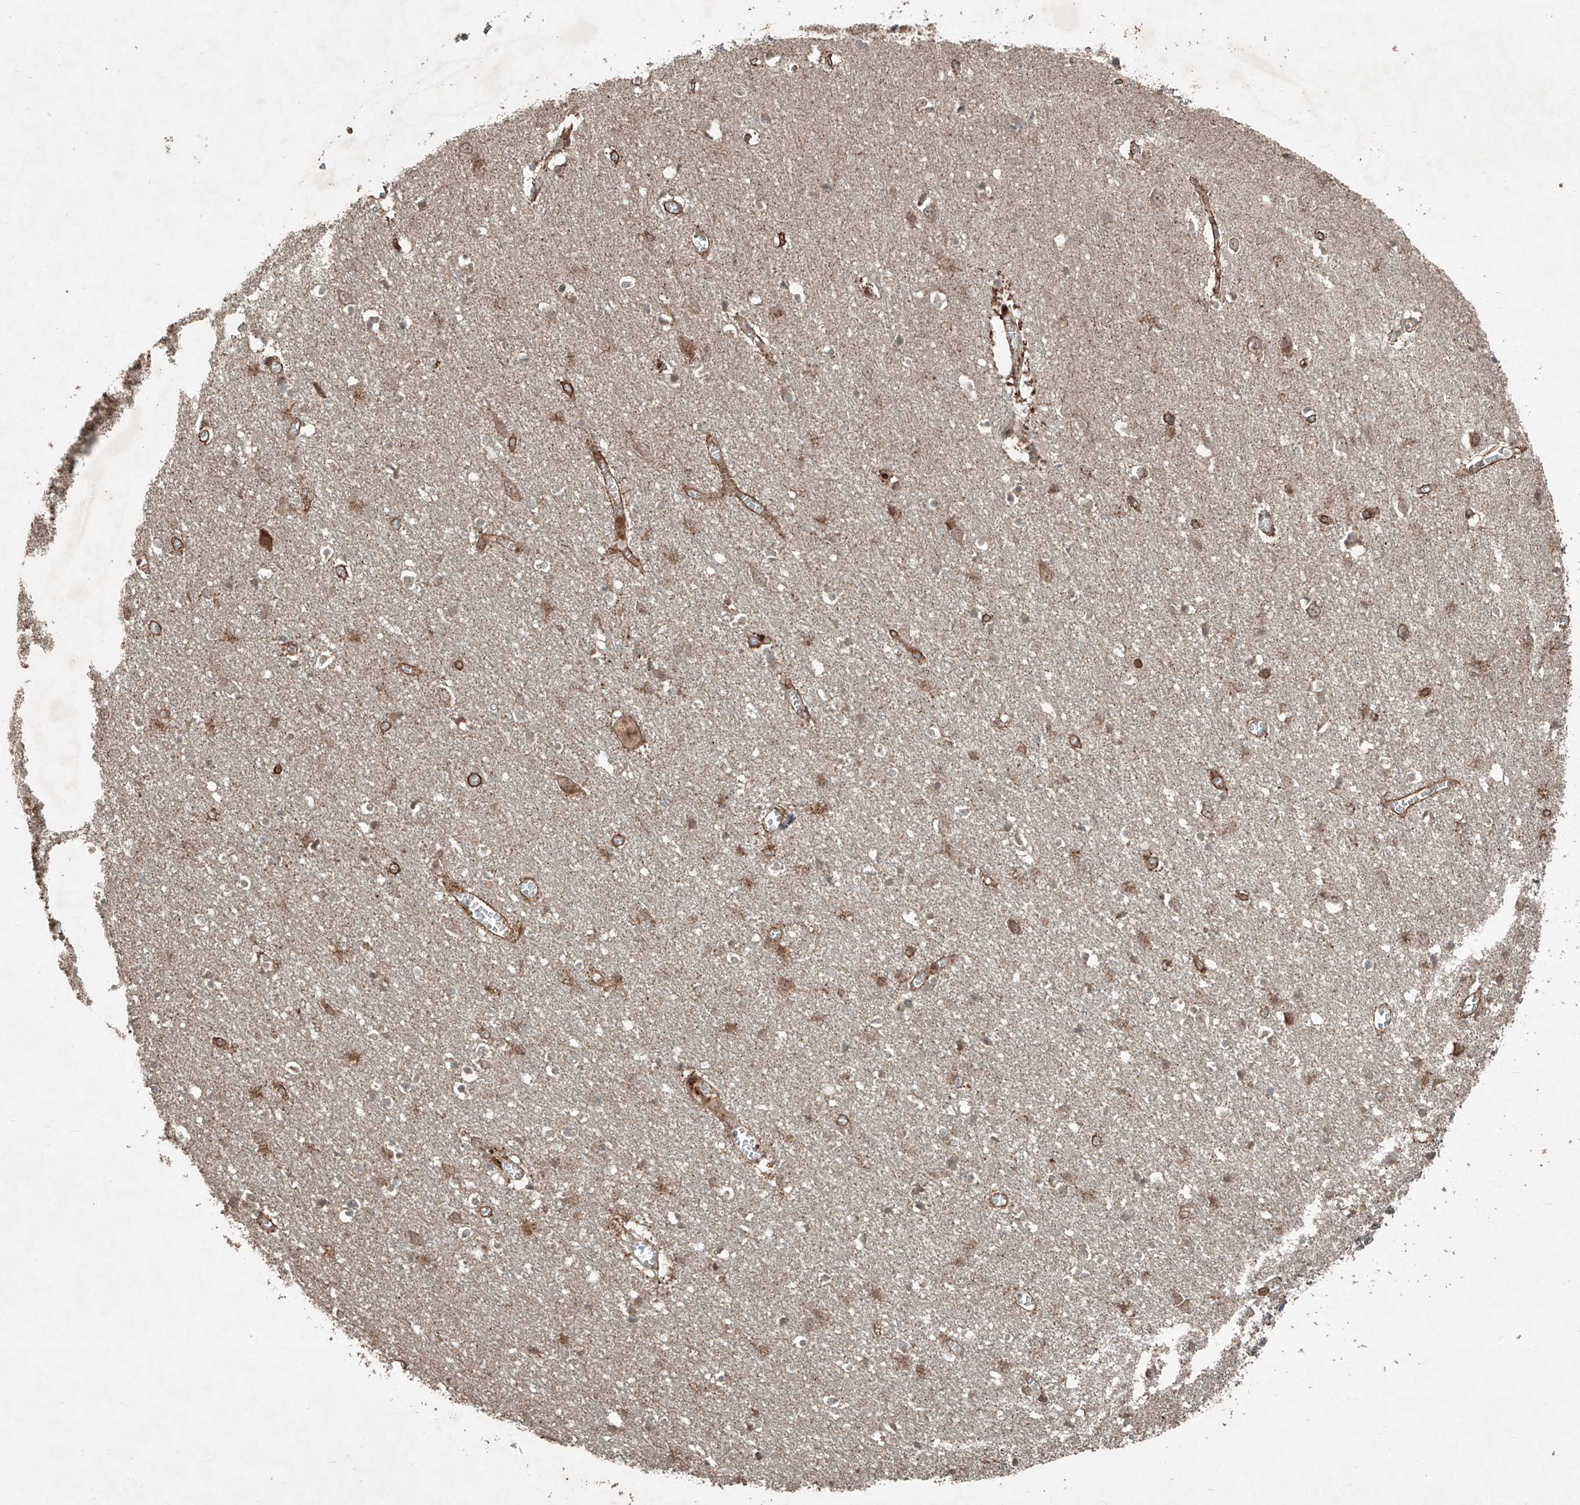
{"staining": {"intensity": "strong", "quantity": "25%-75%", "location": "cytoplasmic/membranous"}, "tissue": "cerebral cortex", "cell_type": "Endothelial cells", "image_type": "normal", "snomed": [{"axis": "morphology", "description": "Normal tissue, NOS"}, {"axis": "topography", "description": "Cerebral cortex"}], "caption": "A high amount of strong cytoplasmic/membranous positivity is appreciated in approximately 25%-75% of endothelial cells in benign cerebral cortex.", "gene": "ZNF620", "patient": {"sex": "female", "age": 64}}